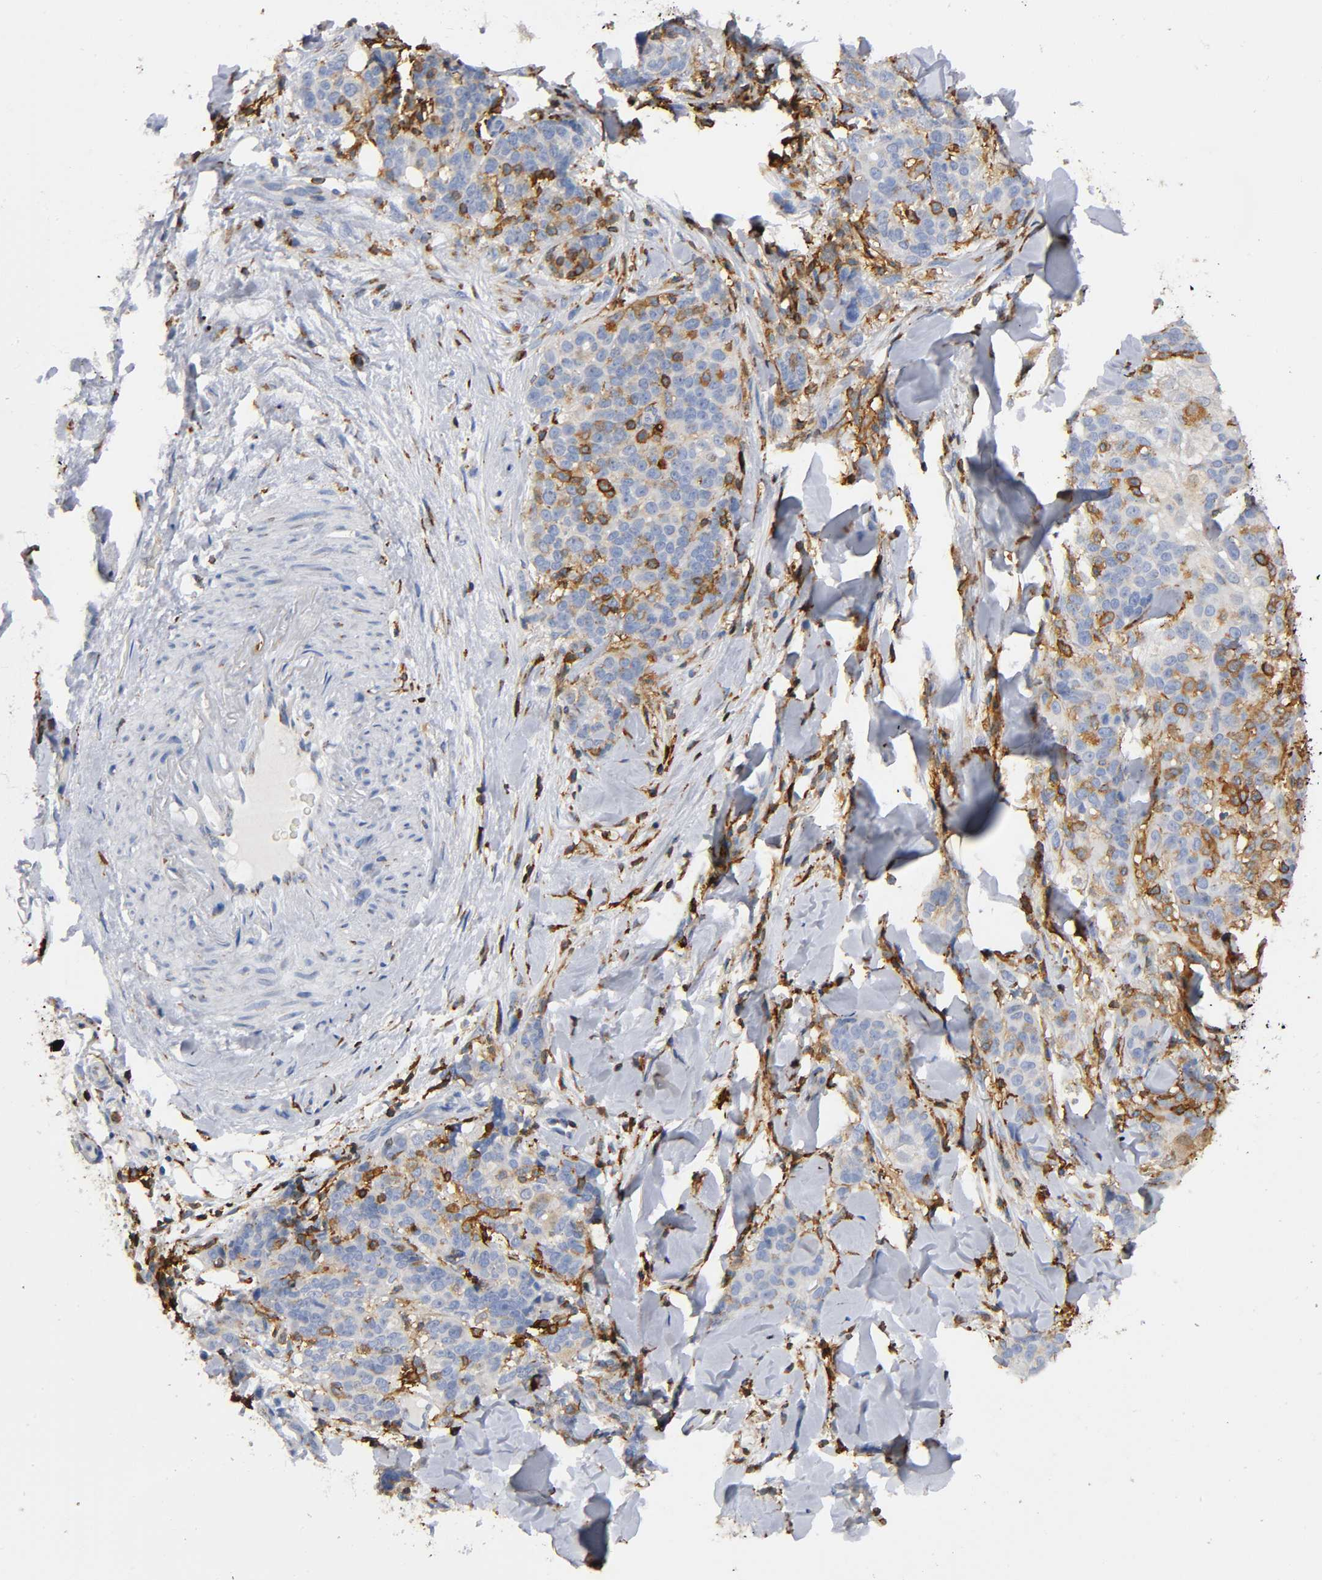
{"staining": {"intensity": "moderate", "quantity": "25%-75%", "location": "cytoplasmic/membranous"}, "tissue": "skin cancer", "cell_type": "Tumor cells", "image_type": "cancer", "snomed": [{"axis": "morphology", "description": "Normal tissue, NOS"}, {"axis": "morphology", "description": "Squamous cell carcinoma, NOS"}, {"axis": "topography", "description": "Skin"}], "caption": "Immunohistochemistry of skin cancer shows medium levels of moderate cytoplasmic/membranous expression in approximately 25%-75% of tumor cells. The protein is stained brown, and the nuclei are stained in blue (DAB IHC with brightfield microscopy, high magnification).", "gene": "CAPN10", "patient": {"sex": "female", "age": 83}}